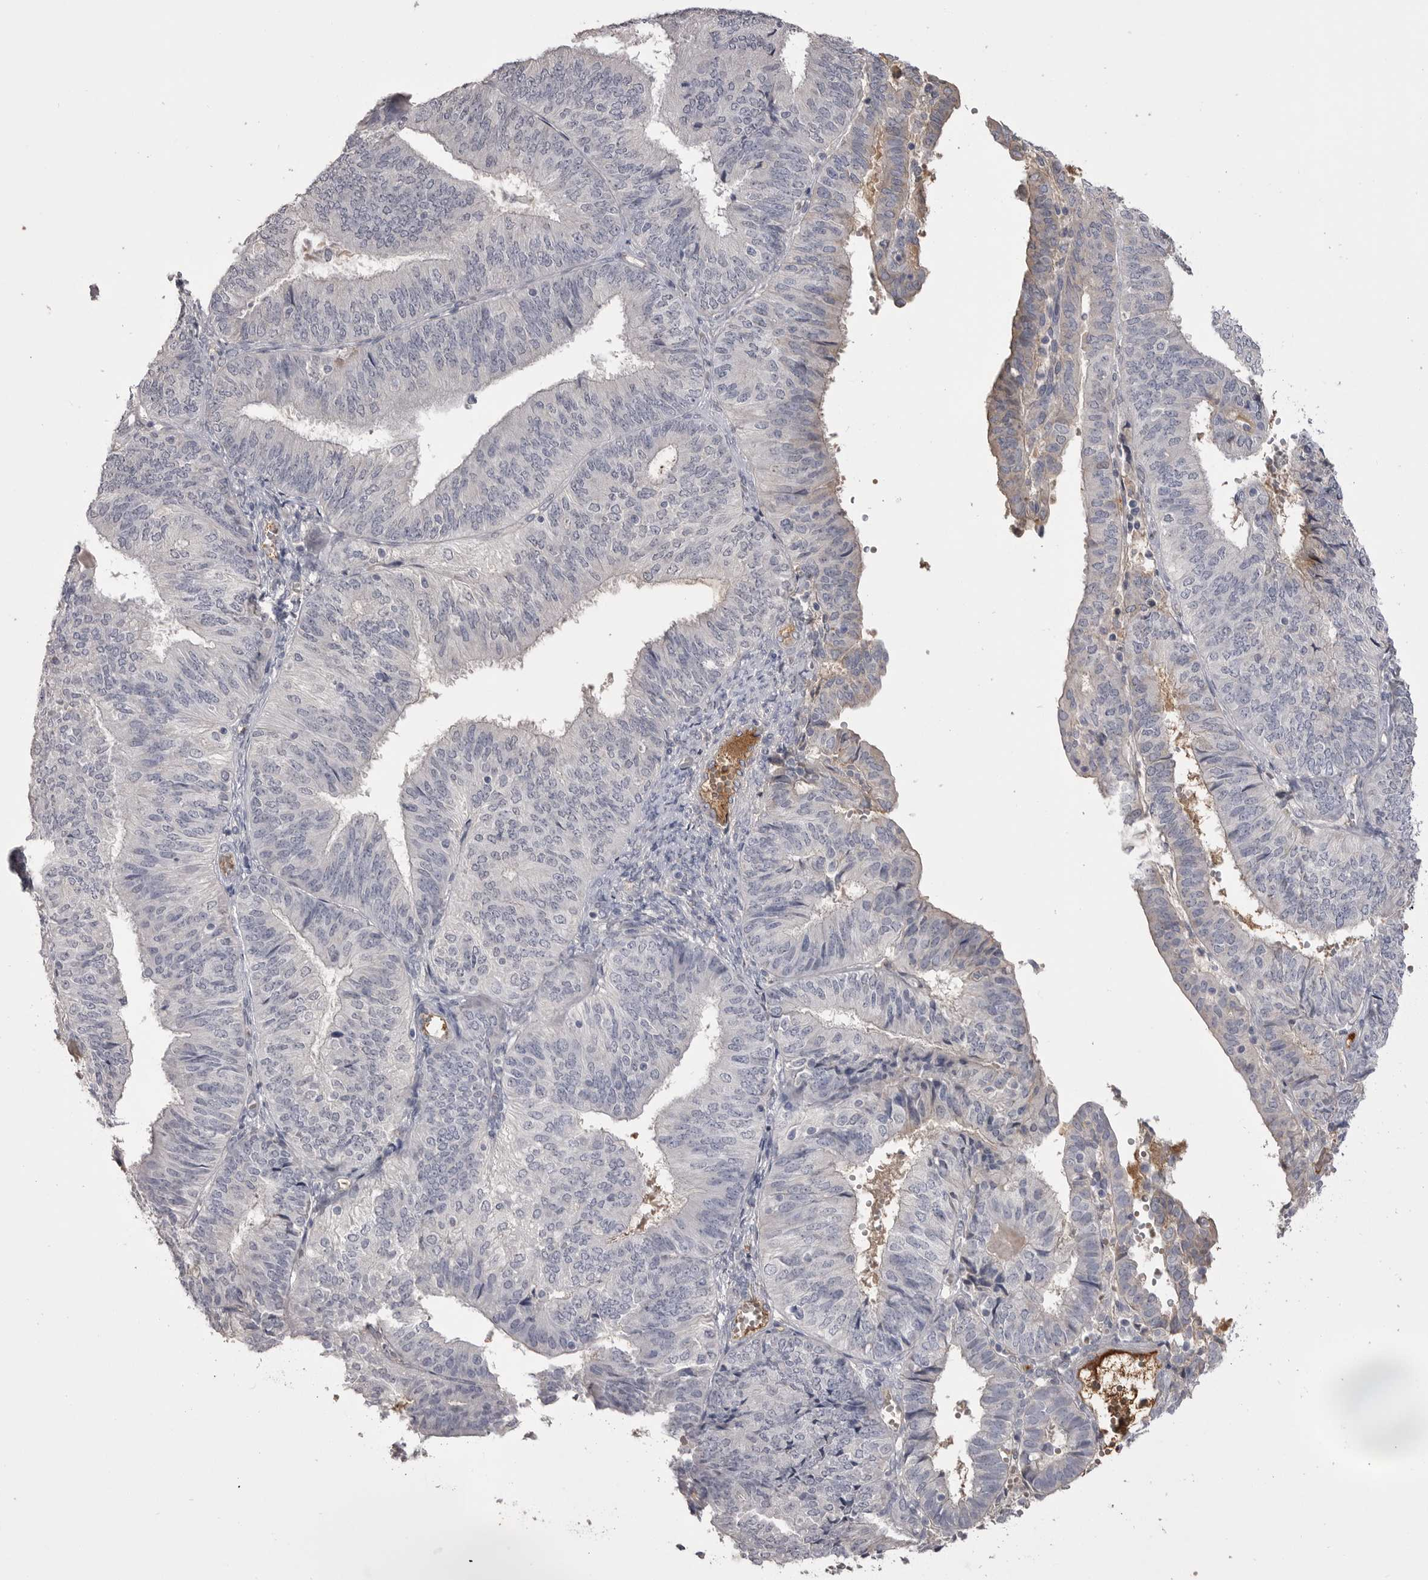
{"staining": {"intensity": "negative", "quantity": "none", "location": "none"}, "tissue": "endometrial cancer", "cell_type": "Tumor cells", "image_type": "cancer", "snomed": [{"axis": "morphology", "description": "Adenocarcinoma, NOS"}, {"axis": "topography", "description": "Endometrium"}], "caption": "There is no significant staining in tumor cells of endometrial cancer.", "gene": "AHSG", "patient": {"sex": "female", "age": 58}}